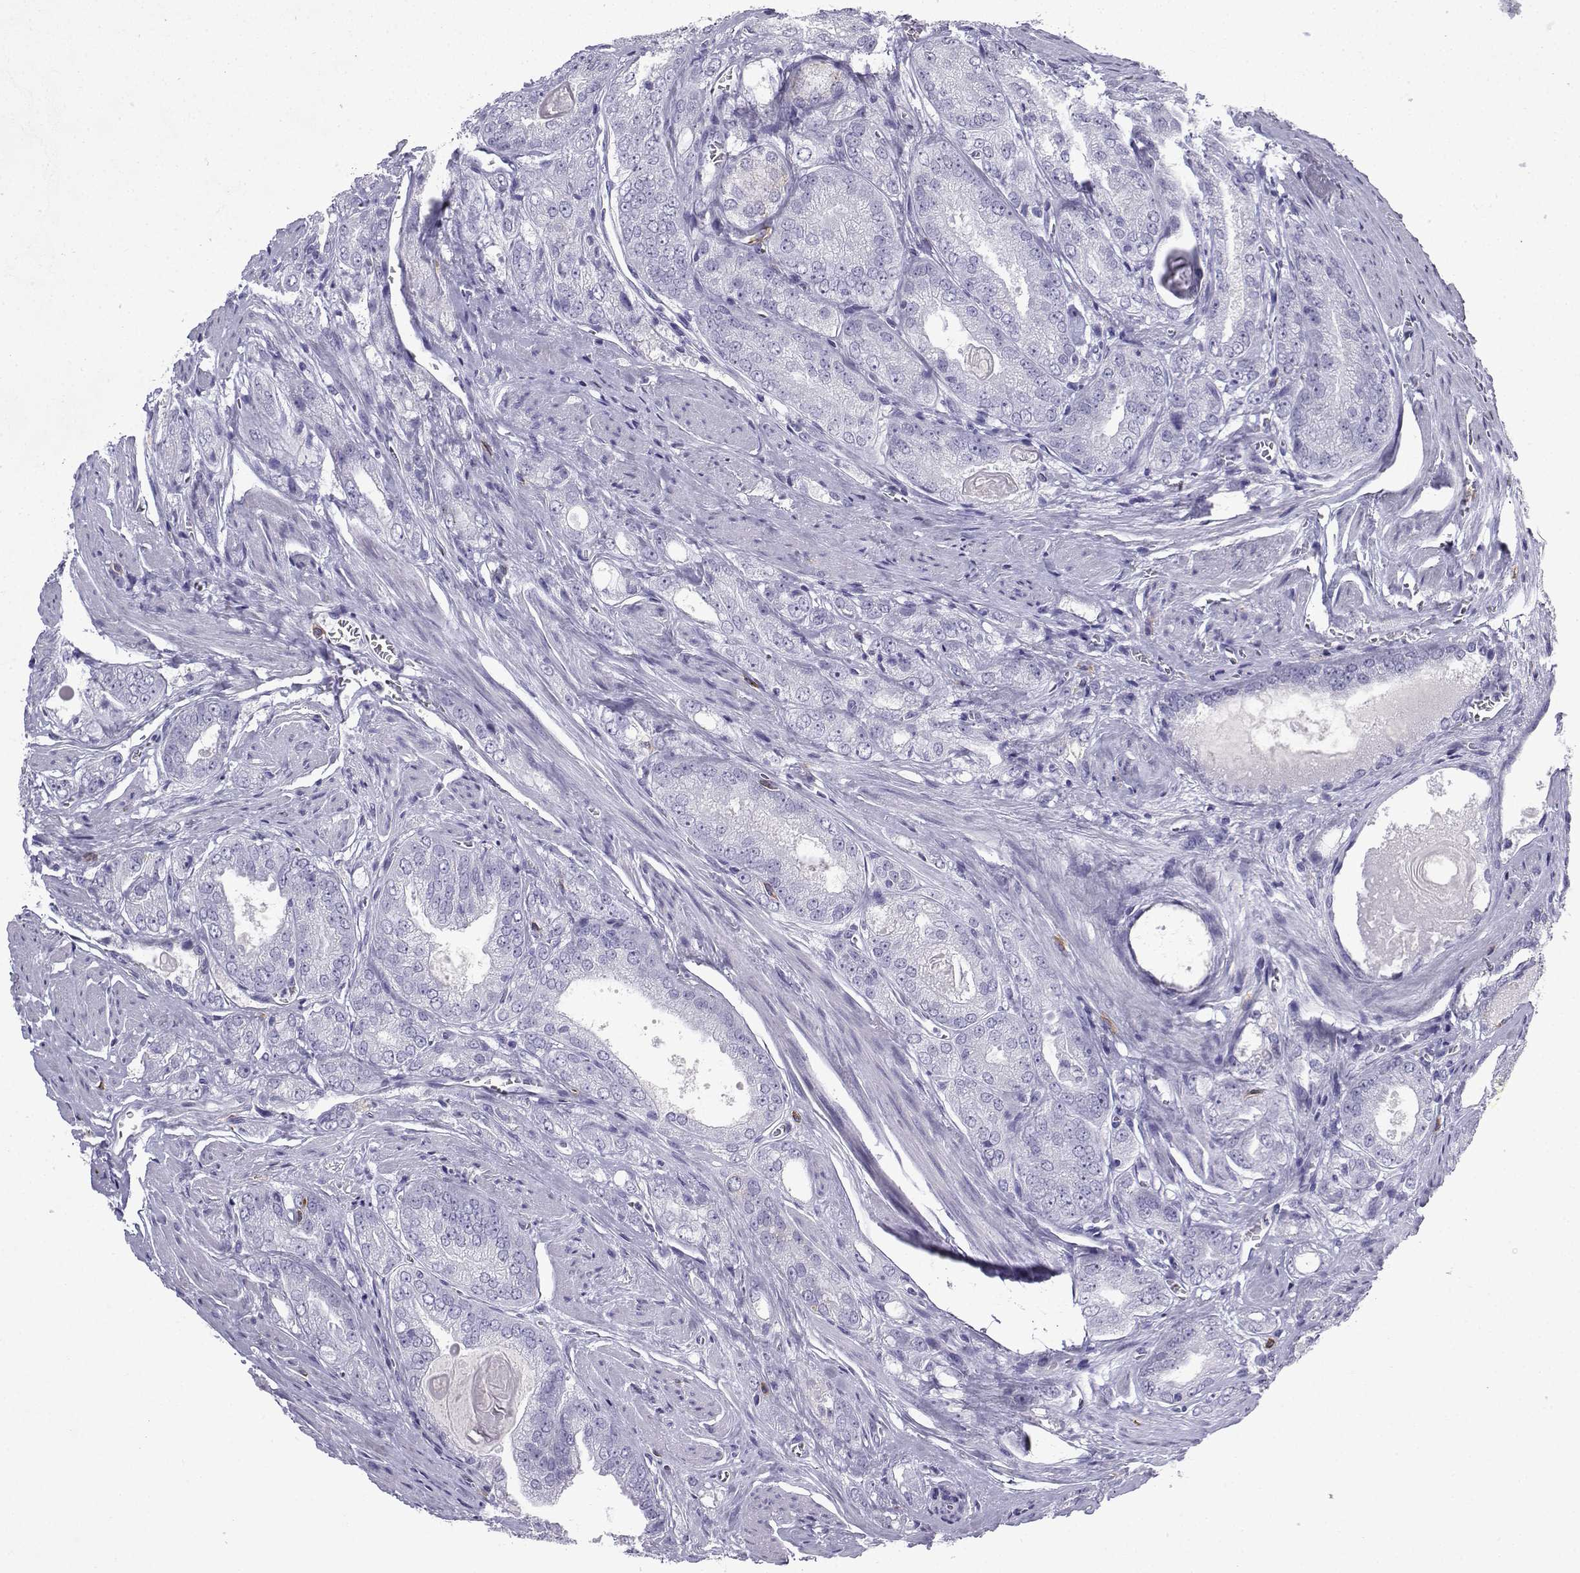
{"staining": {"intensity": "negative", "quantity": "none", "location": "none"}, "tissue": "prostate cancer", "cell_type": "Tumor cells", "image_type": "cancer", "snomed": [{"axis": "morphology", "description": "Adenocarcinoma, NOS"}, {"axis": "morphology", "description": "Adenocarcinoma, High grade"}, {"axis": "topography", "description": "Prostate"}], "caption": "Adenocarcinoma (prostate) was stained to show a protein in brown. There is no significant positivity in tumor cells. The staining was performed using DAB to visualize the protein expression in brown, while the nuclei were stained in blue with hematoxylin (Magnification: 20x).", "gene": "SLC18A2", "patient": {"sex": "male", "age": 70}}